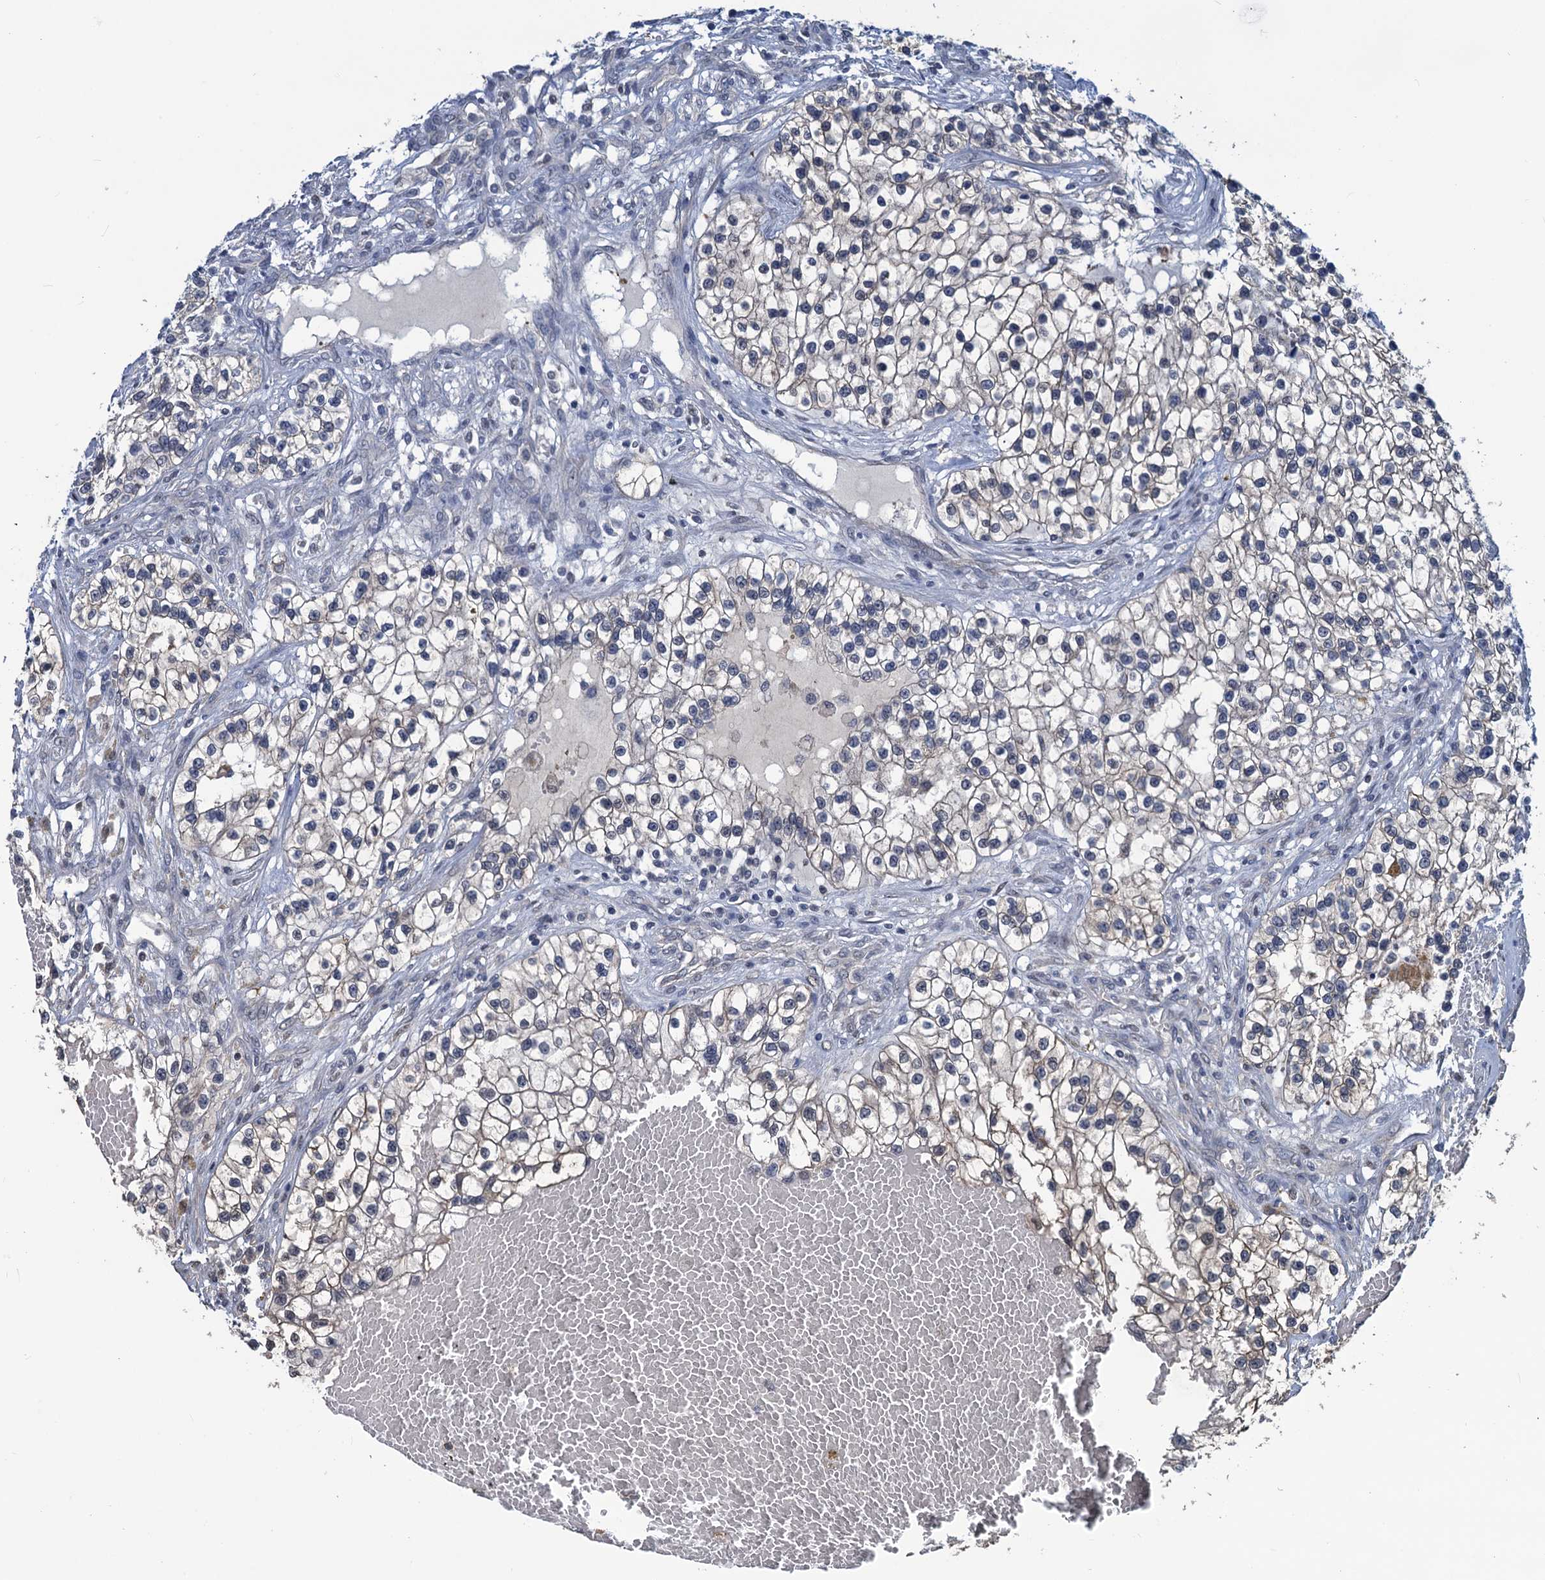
{"staining": {"intensity": "weak", "quantity": "<25%", "location": "cytoplasmic/membranous"}, "tissue": "renal cancer", "cell_type": "Tumor cells", "image_type": "cancer", "snomed": [{"axis": "morphology", "description": "Adenocarcinoma, NOS"}, {"axis": "topography", "description": "Kidney"}], "caption": "Tumor cells are negative for brown protein staining in renal cancer (adenocarcinoma). Brightfield microscopy of immunohistochemistry (IHC) stained with DAB (3,3'-diaminobenzidine) (brown) and hematoxylin (blue), captured at high magnification.", "gene": "RTKN2", "patient": {"sex": "female", "age": 57}}